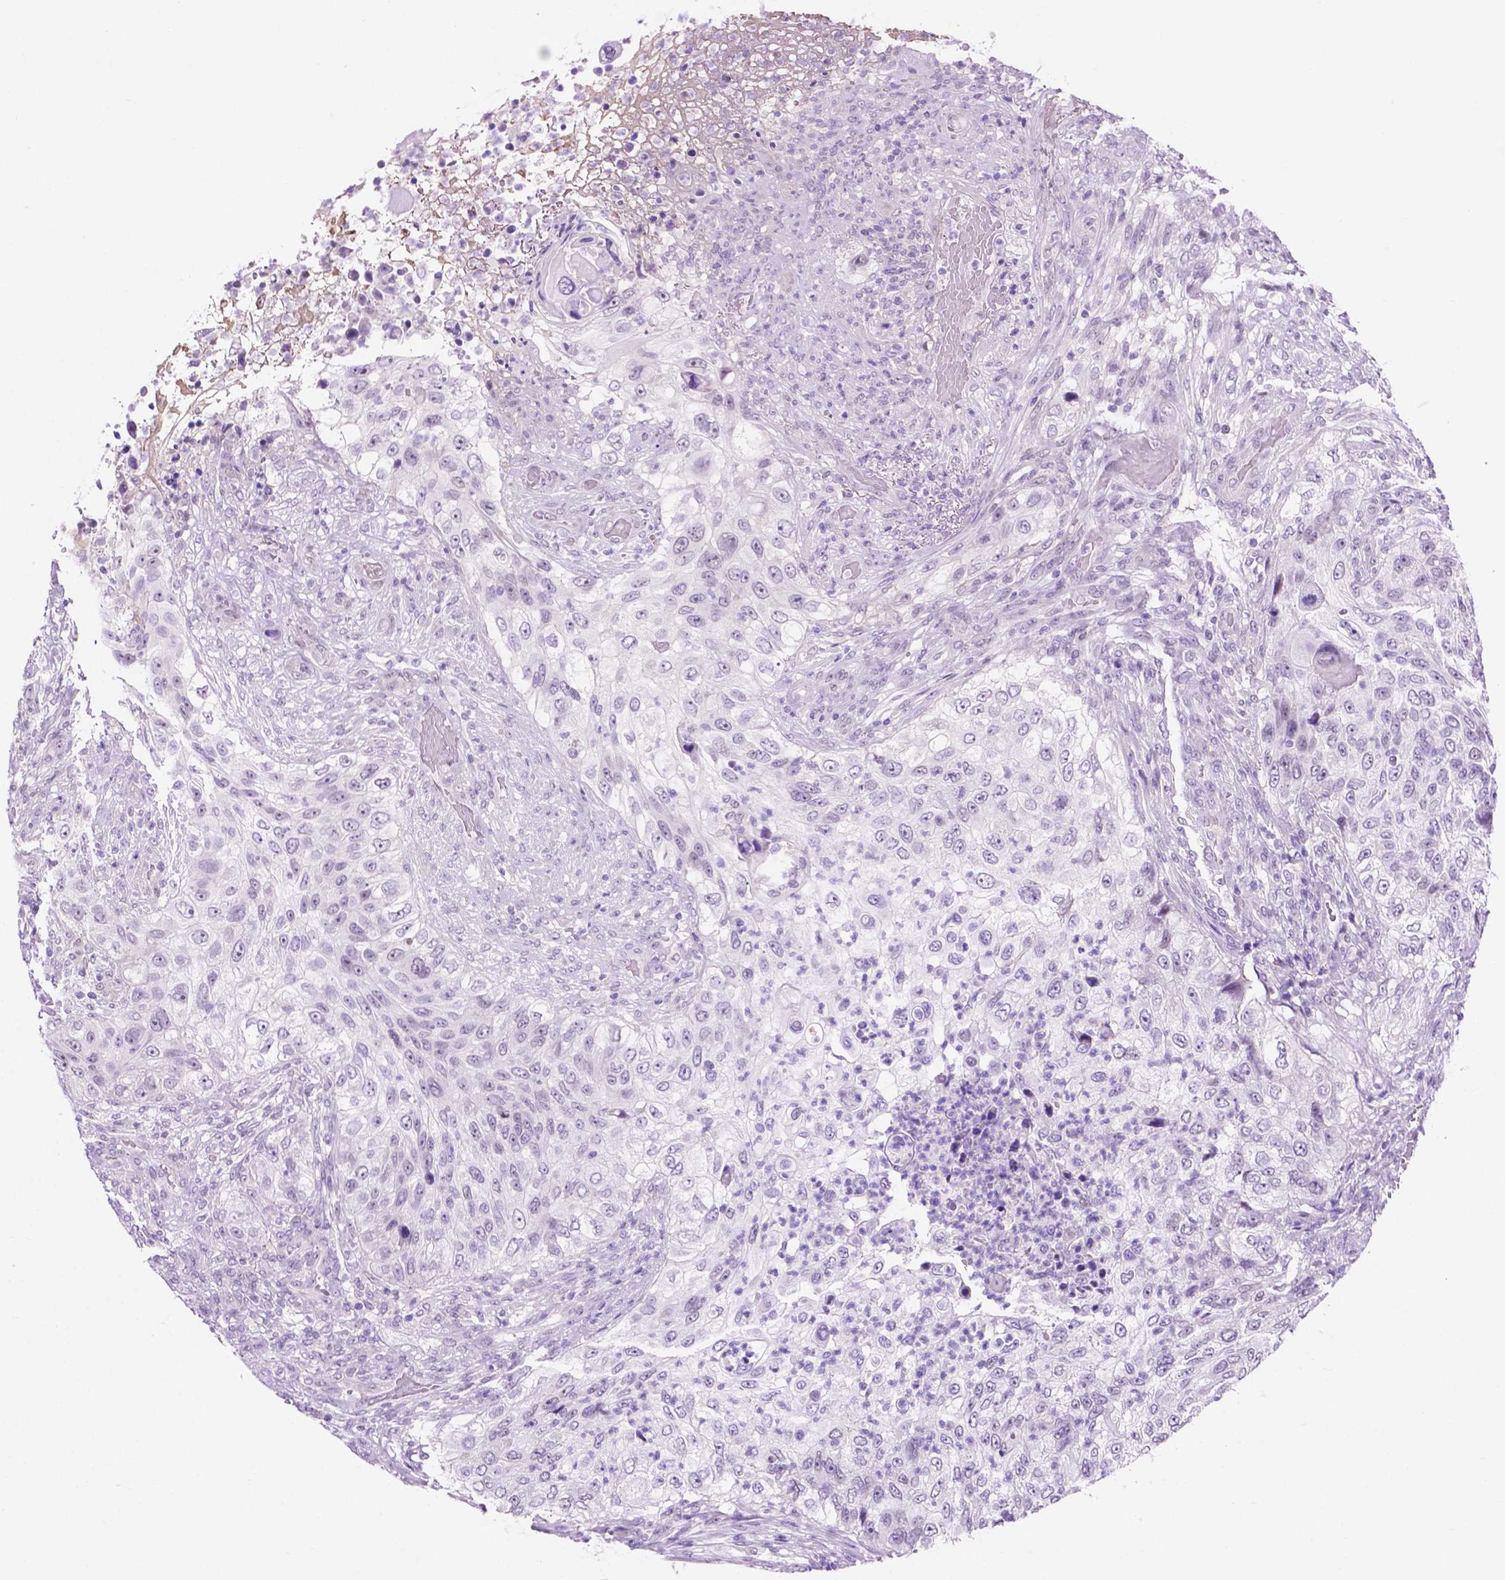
{"staining": {"intensity": "negative", "quantity": "none", "location": "none"}, "tissue": "urothelial cancer", "cell_type": "Tumor cells", "image_type": "cancer", "snomed": [{"axis": "morphology", "description": "Urothelial carcinoma, High grade"}, {"axis": "topography", "description": "Urinary bladder"}], "caption": "Immunohistochemical staining of high-grade urothelial carcinoma displays no significant positivity in tumor cells.", "gene": "ACY3", "patient": {"sex": "female", "age": 60}}